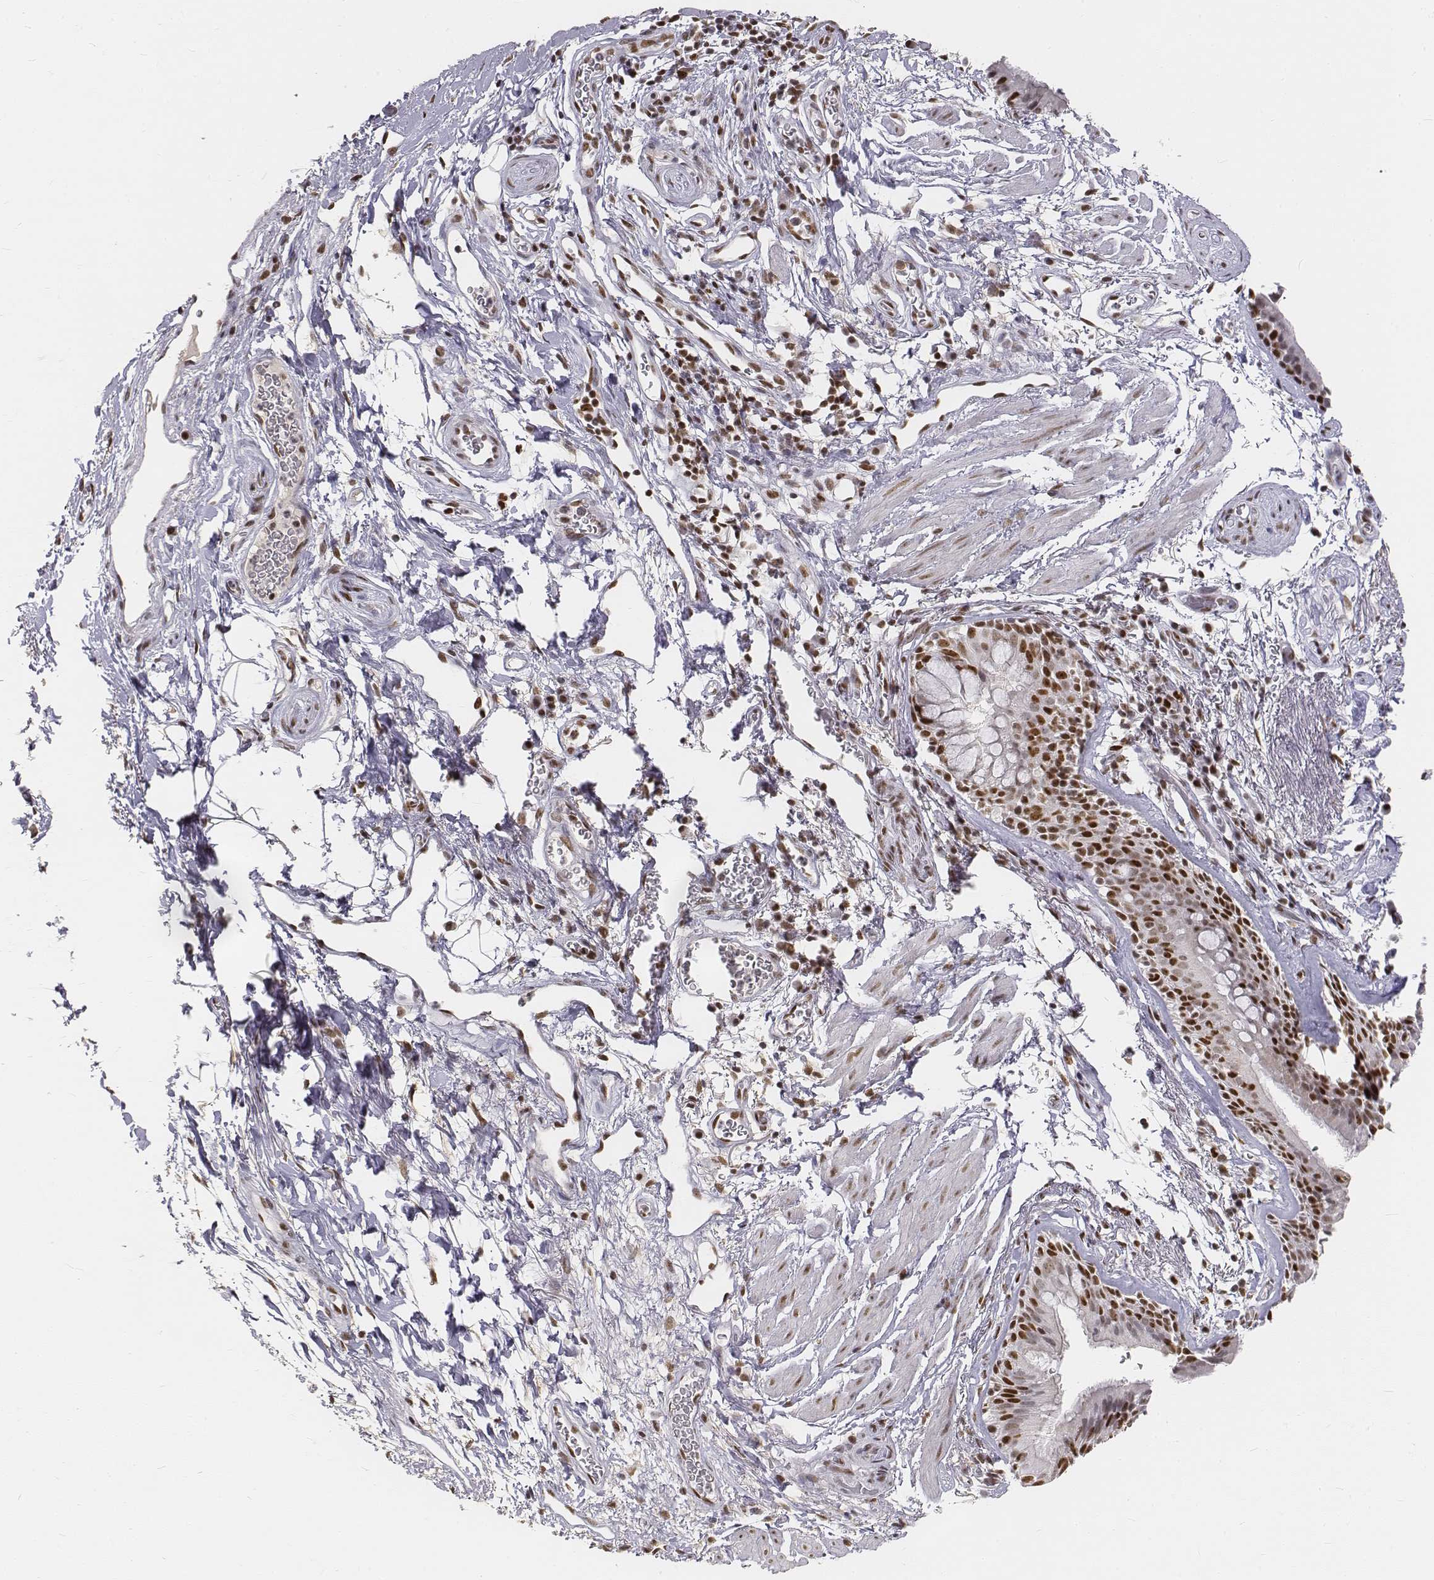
{"staining": {"intensity": "moderate", "quantity": ">75%", "location": "nuclear"}, "tissue": "bronchus", "cell_type": "Respiratory epithelial cells", "image_type": "normal", "snomed": [{"axis": "morphology", "description": "Normal tissue, NOS"}, {"axis": "topography", "description": "Cartilage tissue"}, {"axis": "topography", "description": "Bronchus"}], "caption": "High-magnification brightfield microscopy of unremarkable bronchus stained with DAB (3,3'-diaminobenzidine) (brown) and counterstained with hematoxylin (blue). respiratory epithelial cells exhibit moderate nuclear expression is identified in about>75% of cells. The staining is performed using DAB (3,3'-diaminobenzidine) brown chromogen to label protein expression. The nuclei are counter-stained blue using hematoxylin.", "gene": "PHF6", "patient": {"sex": "male", "age": 58}}